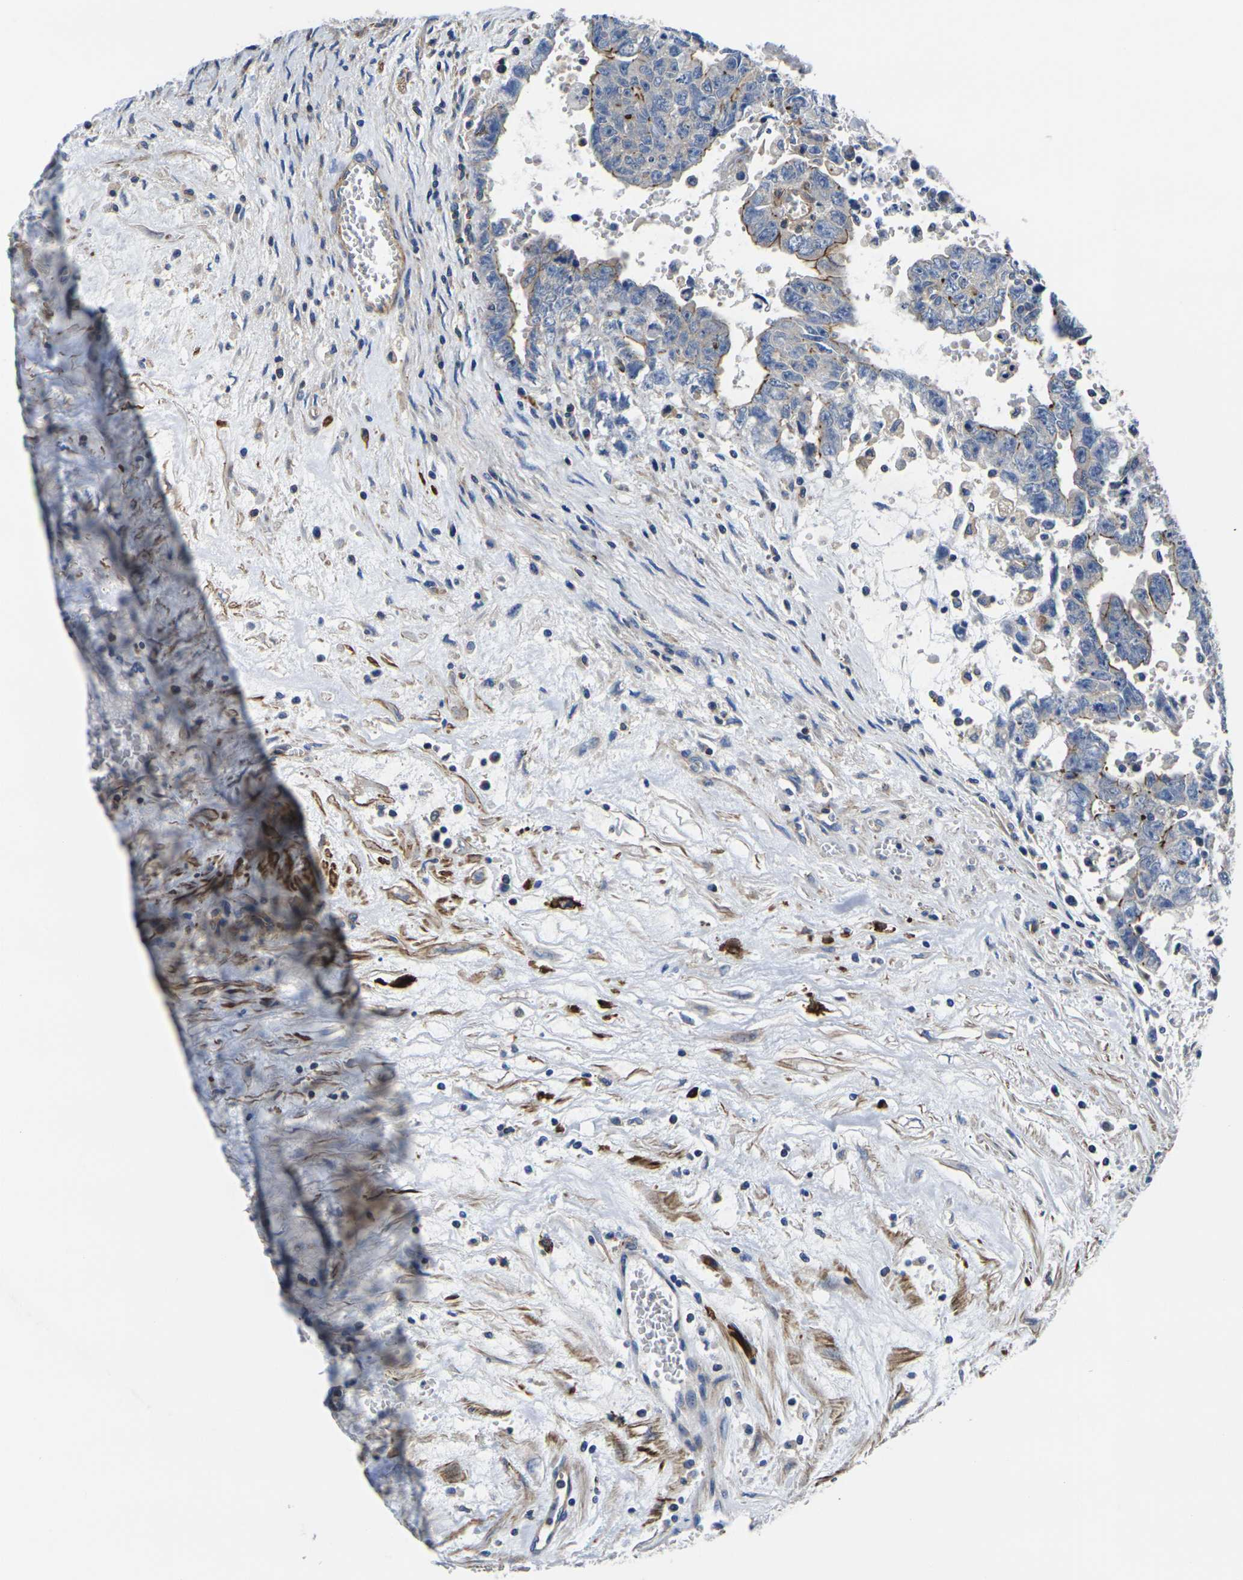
{"staining": {"intensity": "moderate", "quantity": "<25%", "location": "cytoplasmic/membranous"}, "tissue": "testis cancer", "cell_type": "Tumor cells", "image_type": "cancer", "snomed": [{"axis": "morphology", "description": "Carcinoma, Embryonal, NOS"}, {"axis": "topography", "description": "Testis"}], "caption": "Immunohistochemical staining of testis cancer exhibits moderate cytoplasmic/membranous protein staining in approximately <25% of tumor cells. (DAB IHC, brown staining for protein, blue staining for nuclei).", "gene": "GPR4", "patient": {"sex": "male", "age": 28}}